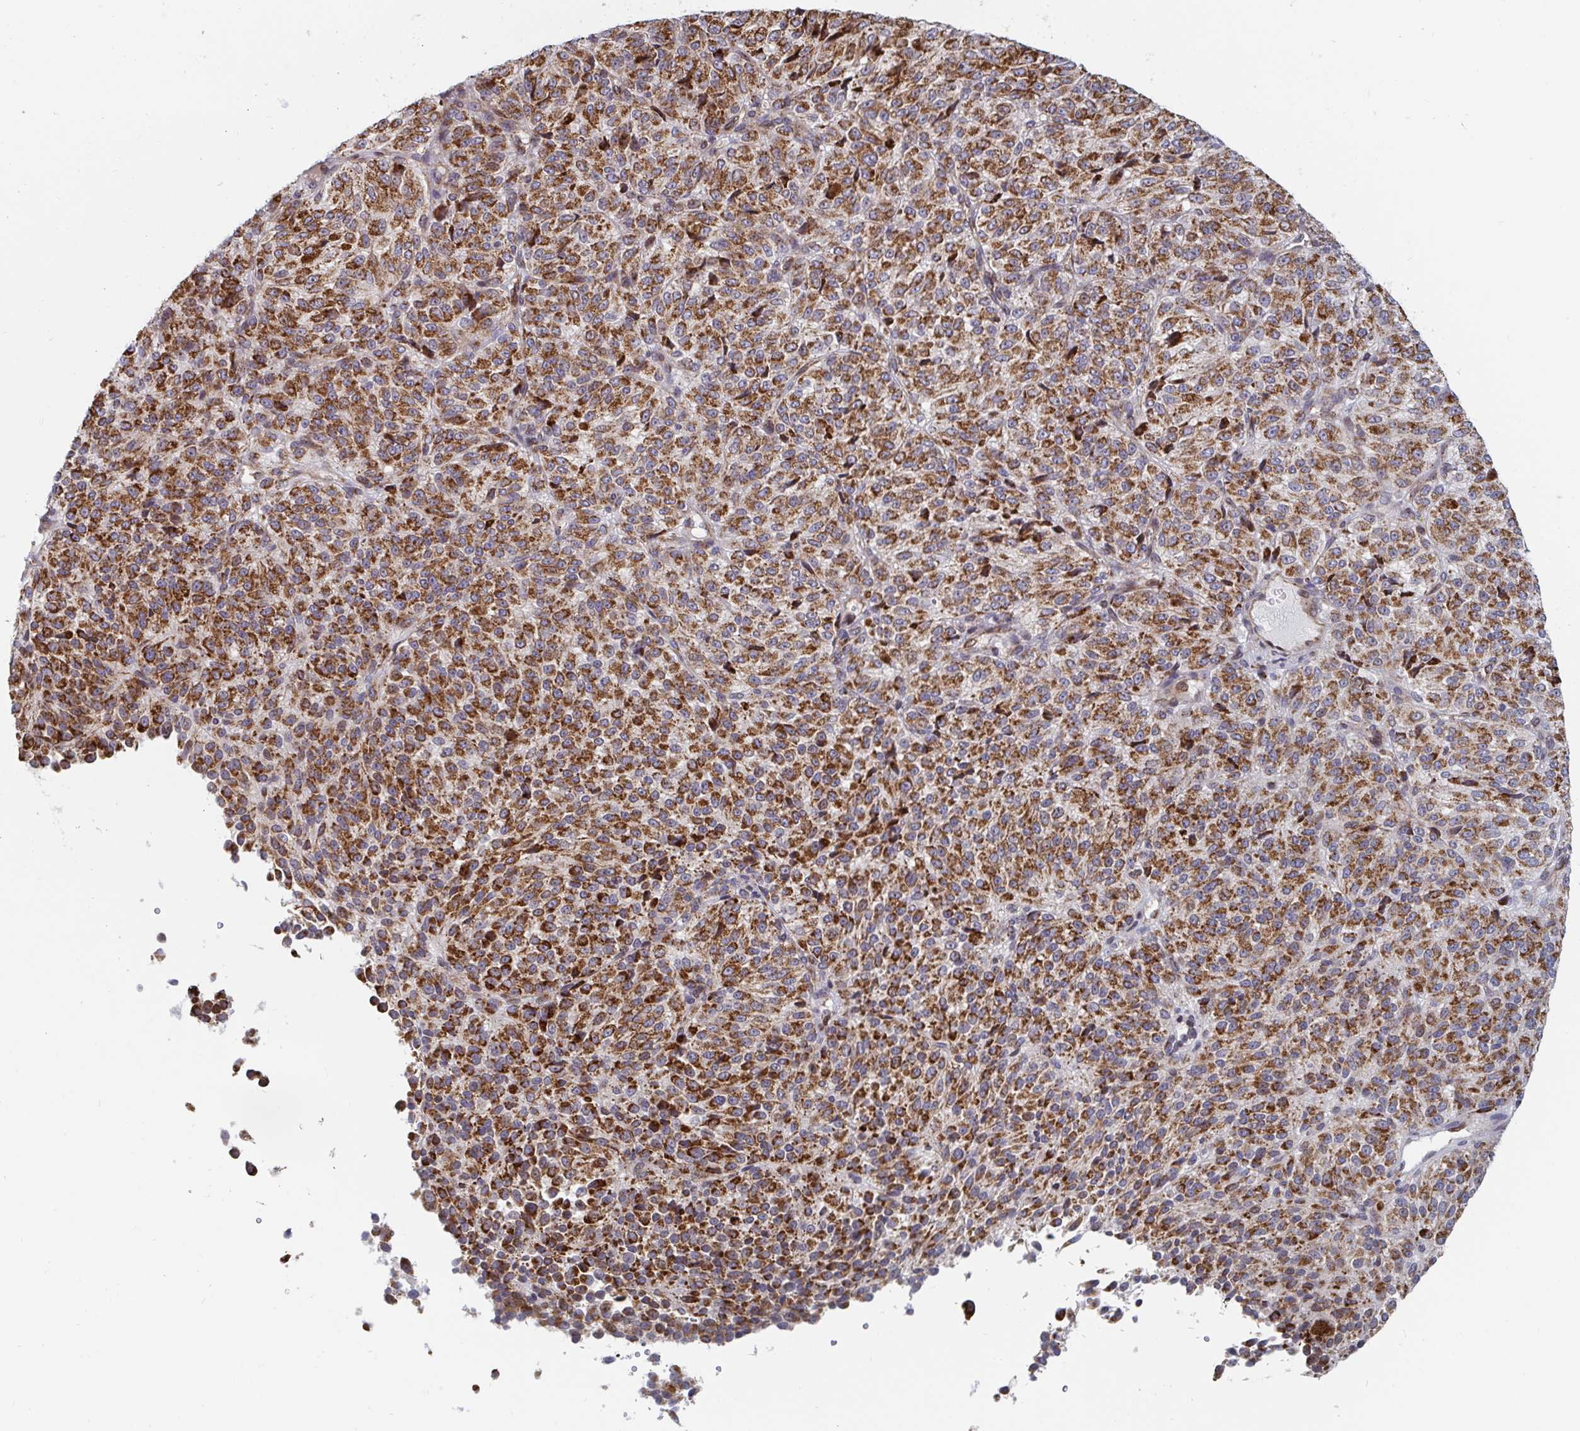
{"staining": {"intensity": "moderate", "quantity": ">75%", "location": "cytoplasmic/membranous"}, "tissue": "melanoma", "cell_type": "Tumor cells", "image_type": "cancer", "snomed": [{"axis": "morphology", "description": "Malignant melanoma, Metastatic site"}, {"axis": "topography", "description": "Brain"}], "caption": "Immunohistochemical staining of human melanoma displays medium levels of moderate cytoplasmic/membranous protein staining in approximately >75% of tumor cells.", "gene": "STARD8", "patient": {"sex": "female", "age": 56}}